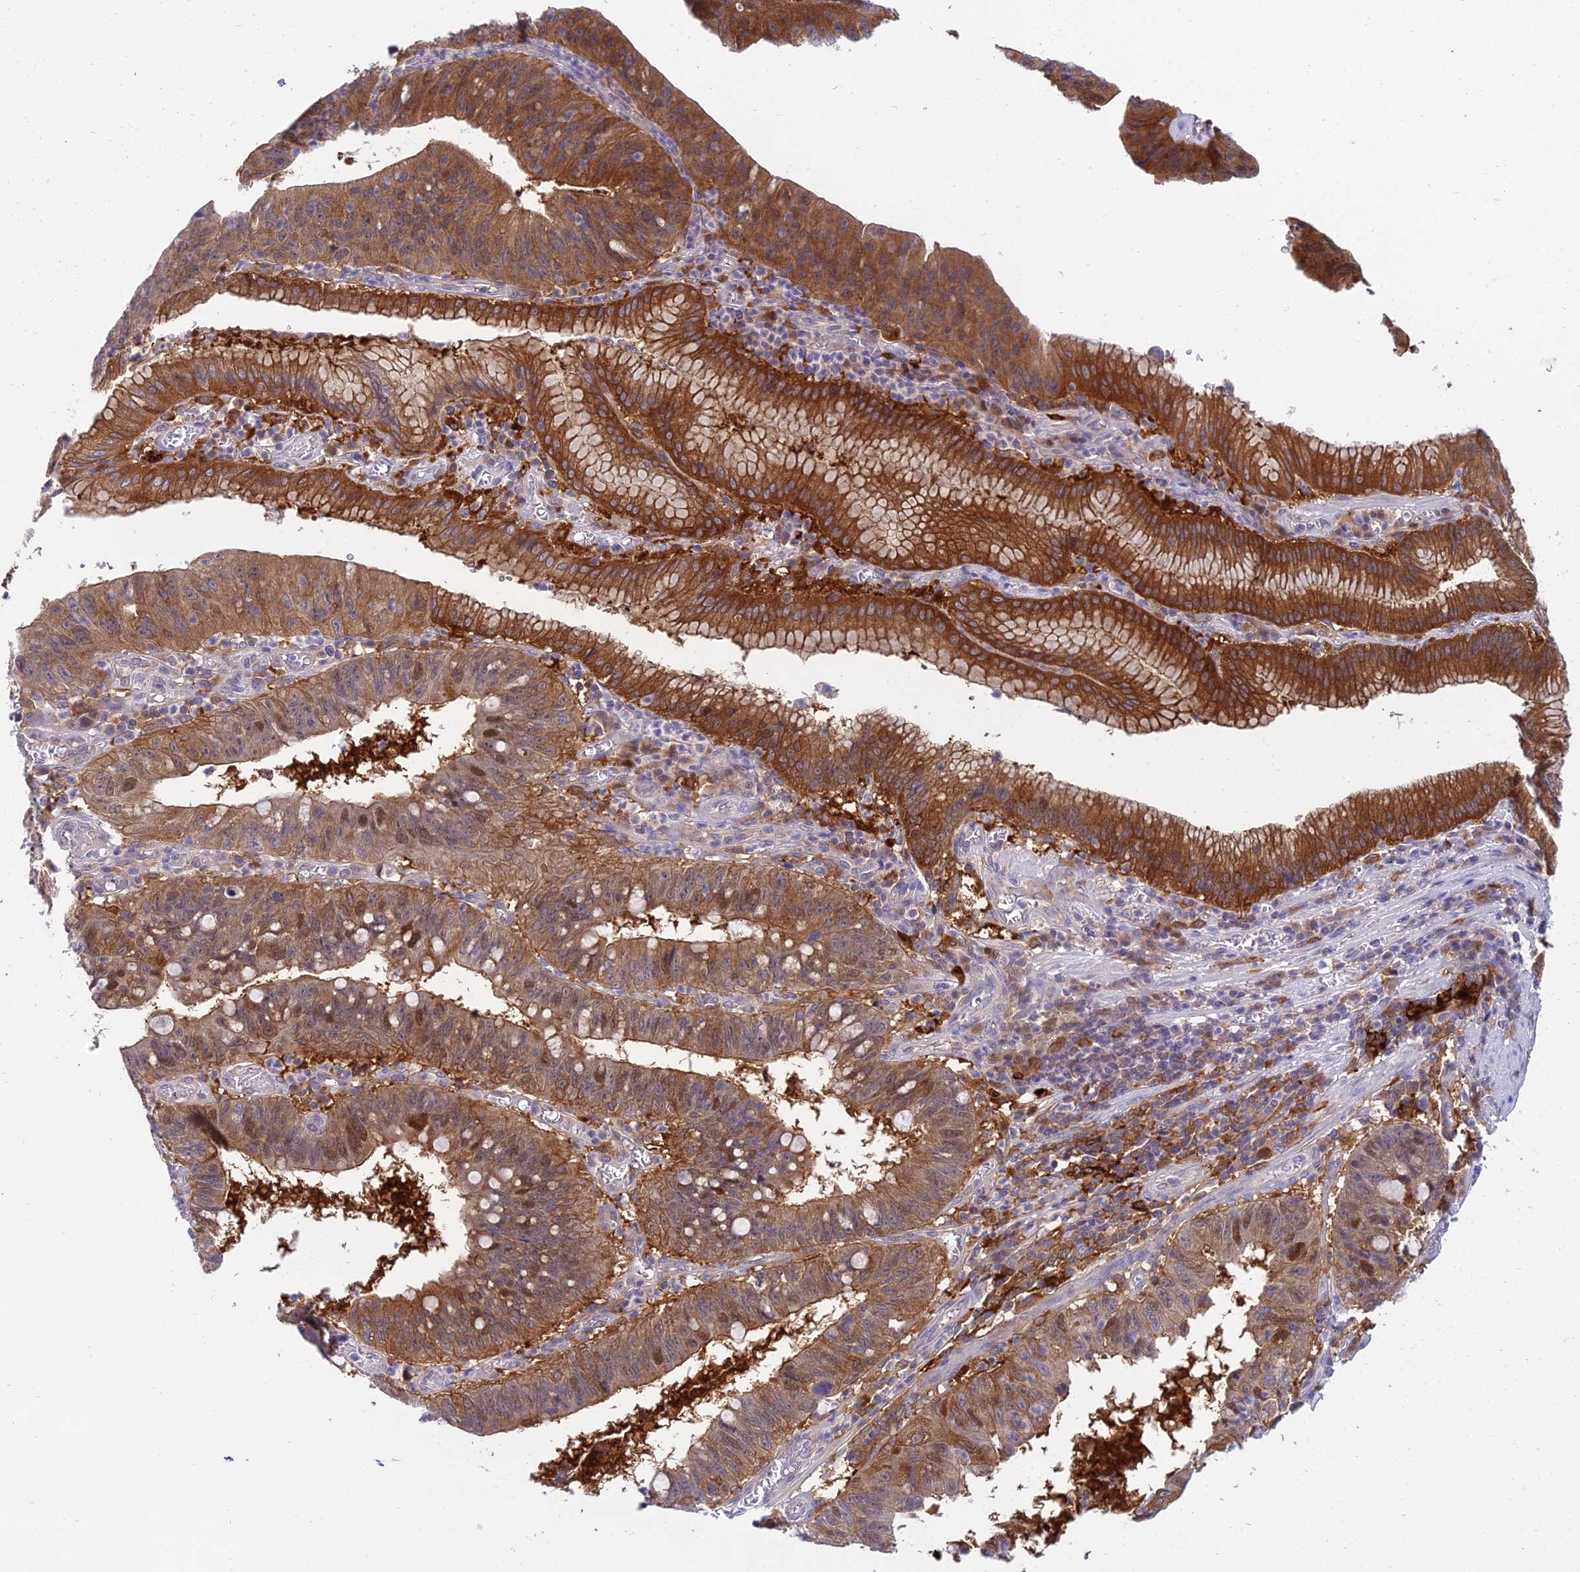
{"staining": {"intensity": "strong", "quantity": "25%-75%", "location": "cytoplasmic/membranous"}, "tissue": "stomach cancer", "cell_type": "Tumor cells", "image_type": "cancer", "snomed": [{"axis": "morphology", "description": "Adenocarcinoma, NOS"}, {"axis": "topography", "description": "Stomach"}], "caption": "Adenocarcinoma (stomach) was stained to show a protein in brown. There is high levels of strong cytoplasmic/membranous expression in about 25%-75% of tumor cells.", "gene": "UBE2G1", "patient": {"sex": "male", "age": 59}}